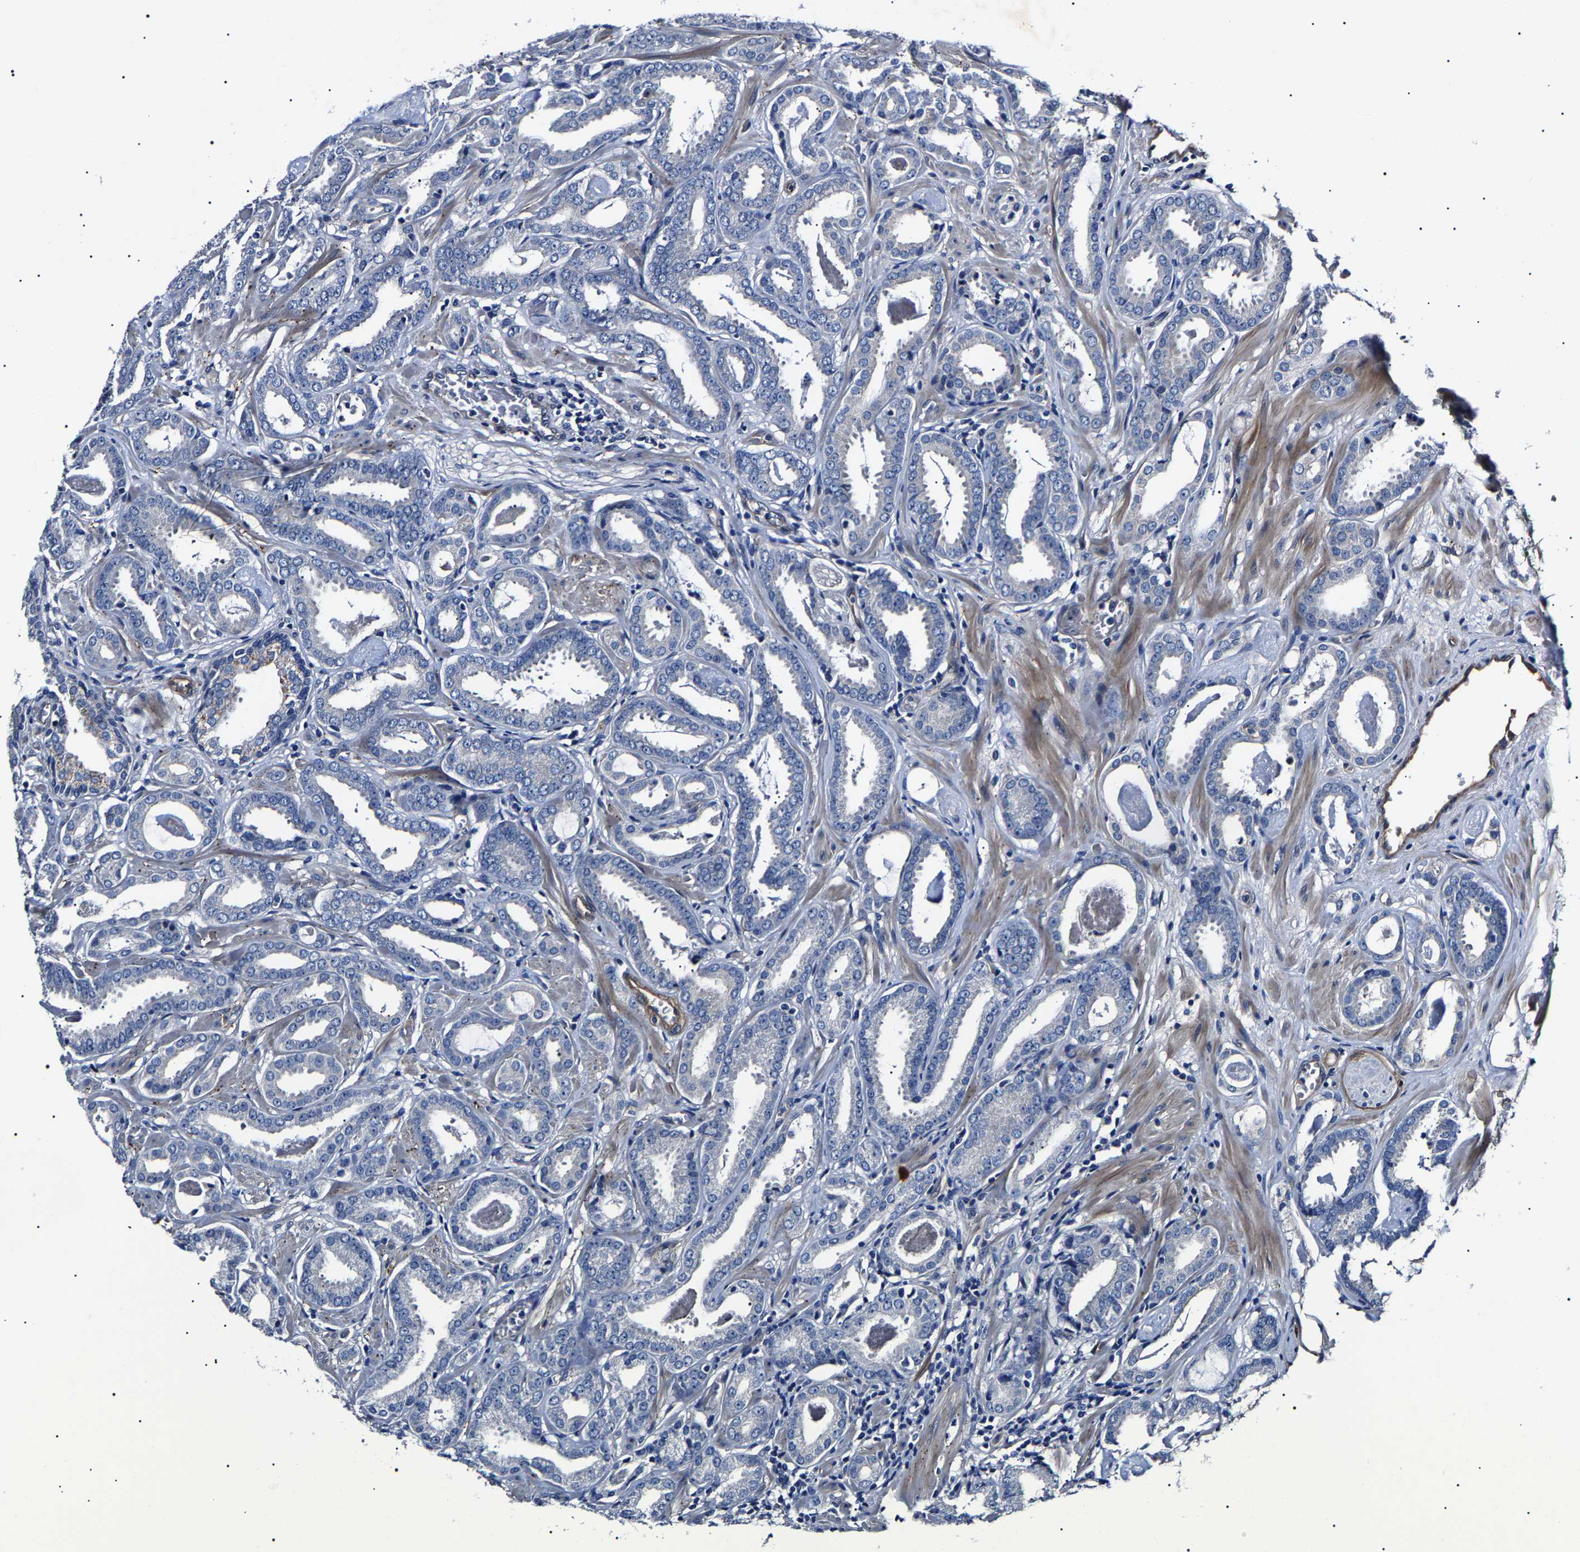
{"staining": {"intensity": "negative", "quantity": "none", "location": "none"}, "tissue": "prostate cancer", "cell_type": "Tumor cells", "image_type": "cancer", "snomed": [{"axis": "morphology", "description": "Adenocarcinoma, Low grade"}, {"axis": "topography", "description": "Prostate"}], "caption": "Prostate cancer stained for a protein using IHC shows no positivity tumor cells.", "gene": "KLHL42", "patient": {"sex": "male", "age": 53}}